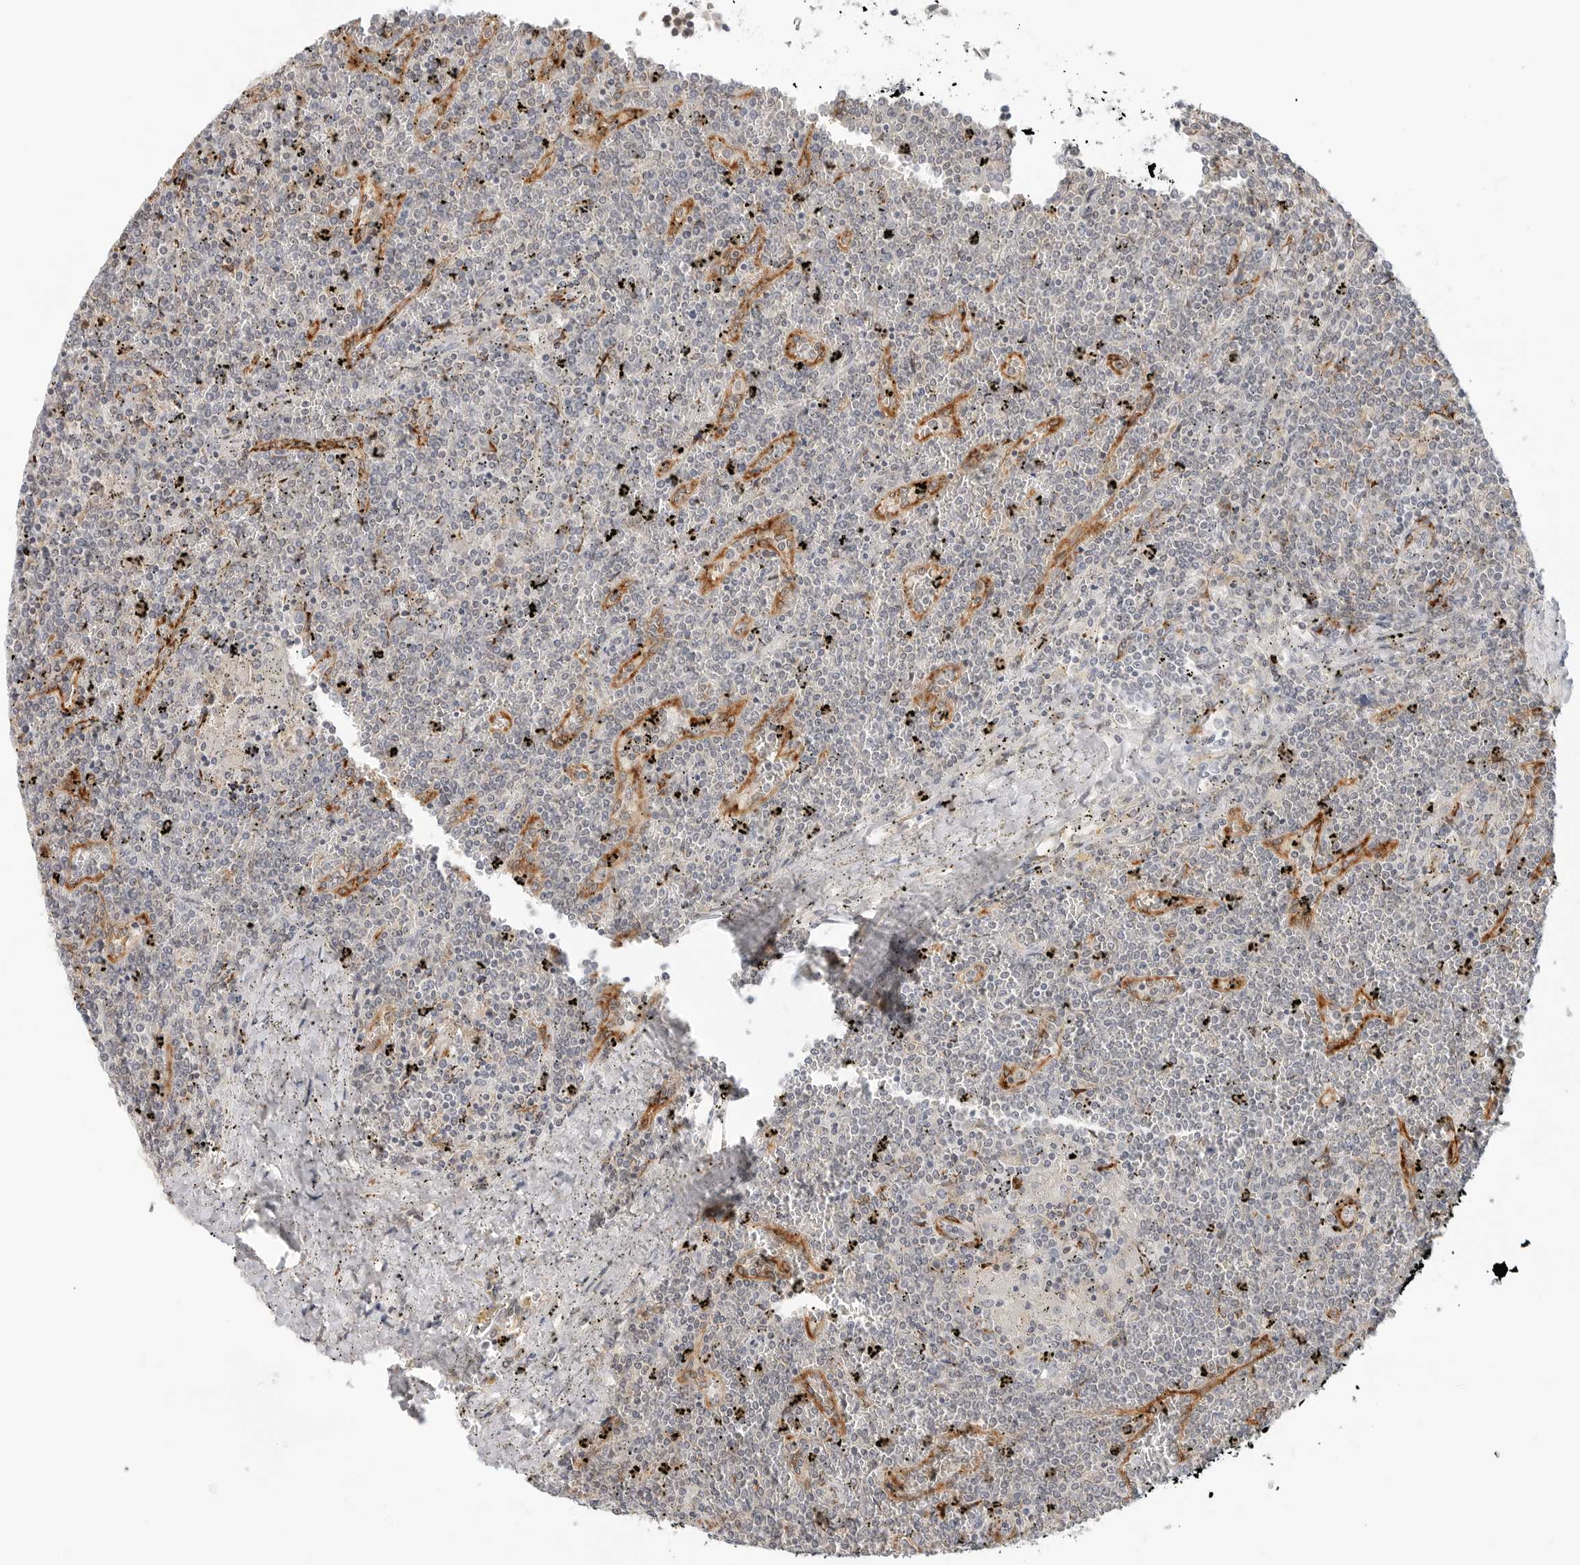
{"staining": {"intensity": "negative", "quantity": "none", "location": "none"}, "tissue": "lymphoma", "cell_type": "Tumor cells", "image_type": "cancer", "snomed": [{"axis": "morphology", "description": "Malignant lymphoma, non-Hodgkin's type, Low grade"}, {"axis": "topography", "description": "Spleen"}], "caption": "This is an immunohistochemistry micrograph of lymphoma. There is no expression in tumor cells.", "gene": "C1QTNF1", "patient": {"sex": "female", "age": 19}}